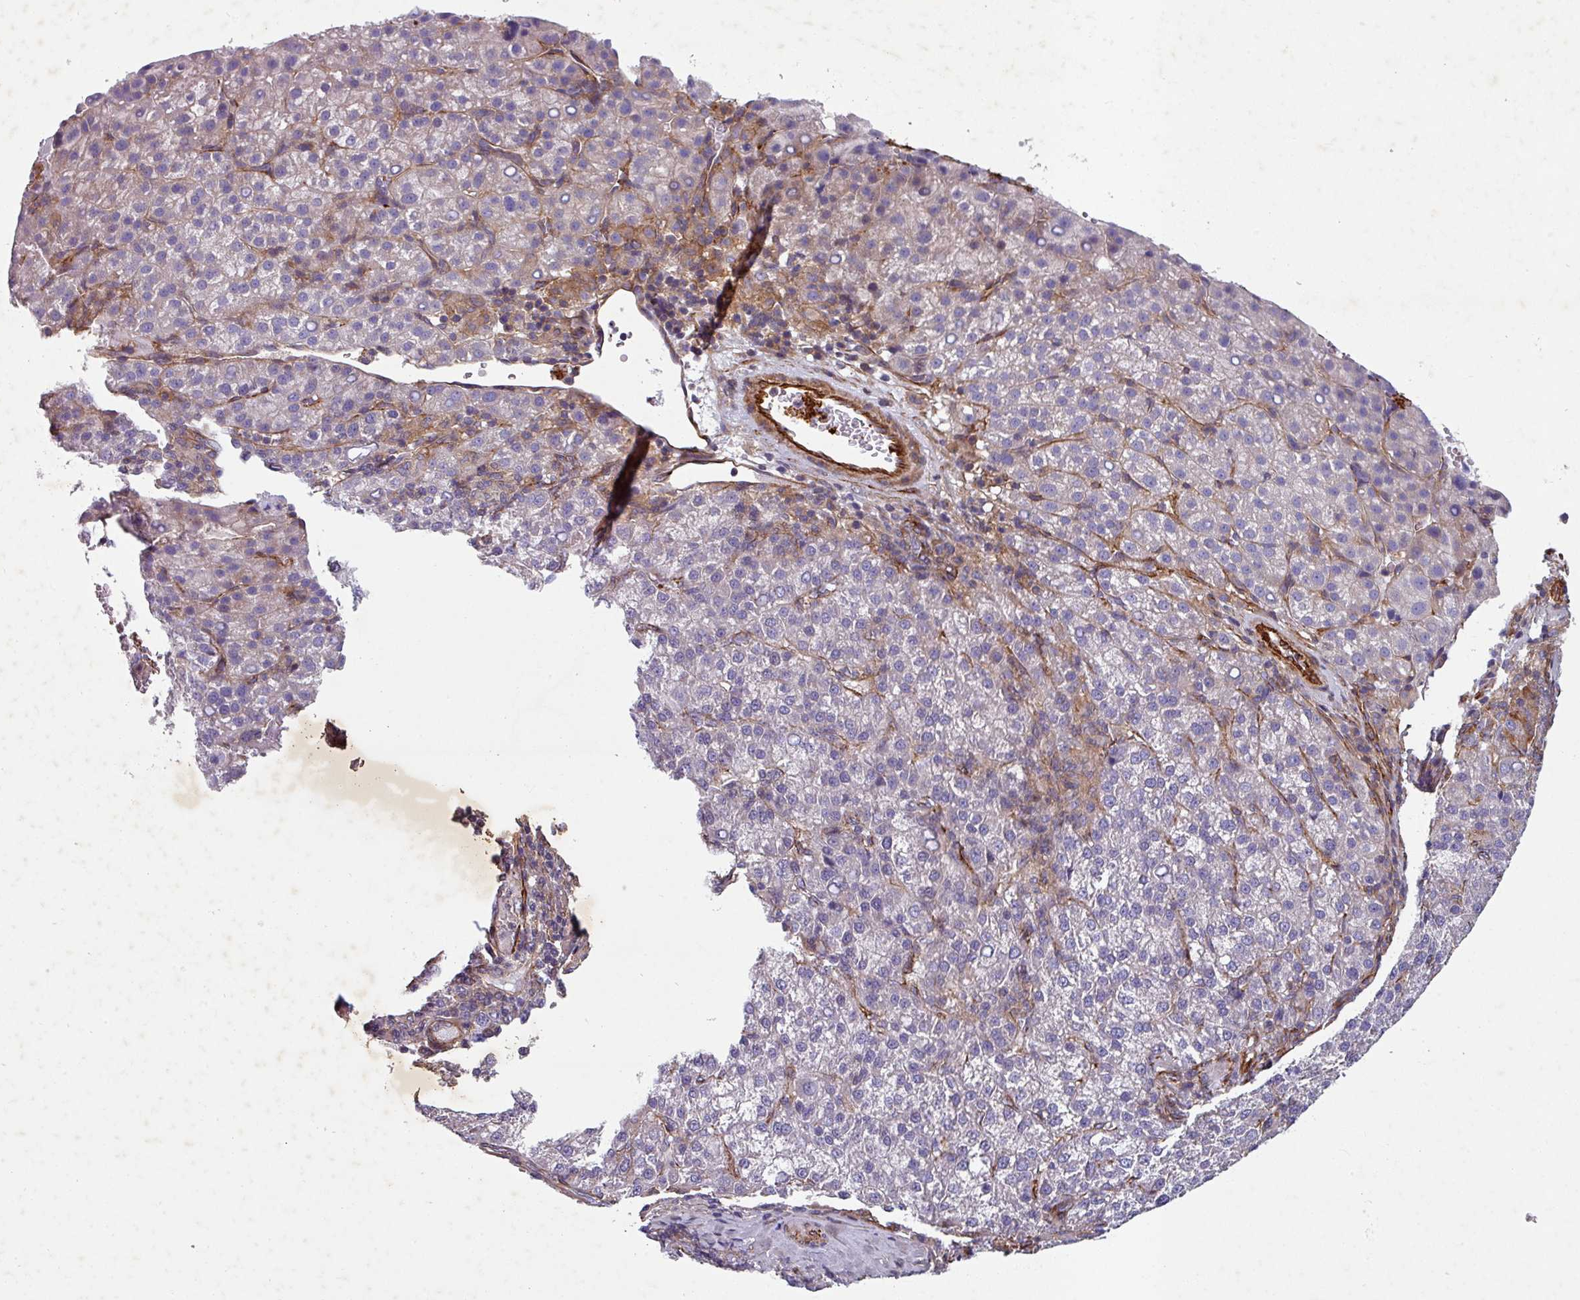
{"staining": {"intensity": "negative", "quantity": "none", "location": "none"}, "tissue": "liver cancer", "cell_type": "Tumor cells", "image_type": "cancer", "snomed": [{"axis": "morphology", "description": "Carcinoma, Hepatocellular, NOS"}, {"axis": "topography", "description": "Liver"}], "caption": "Tumor cells are negative for brown protein staining in liver cancer (hepatocellular carcinoma).", "gene": "ATP2C2", "patient": {"sex": "female", "age": 58}}